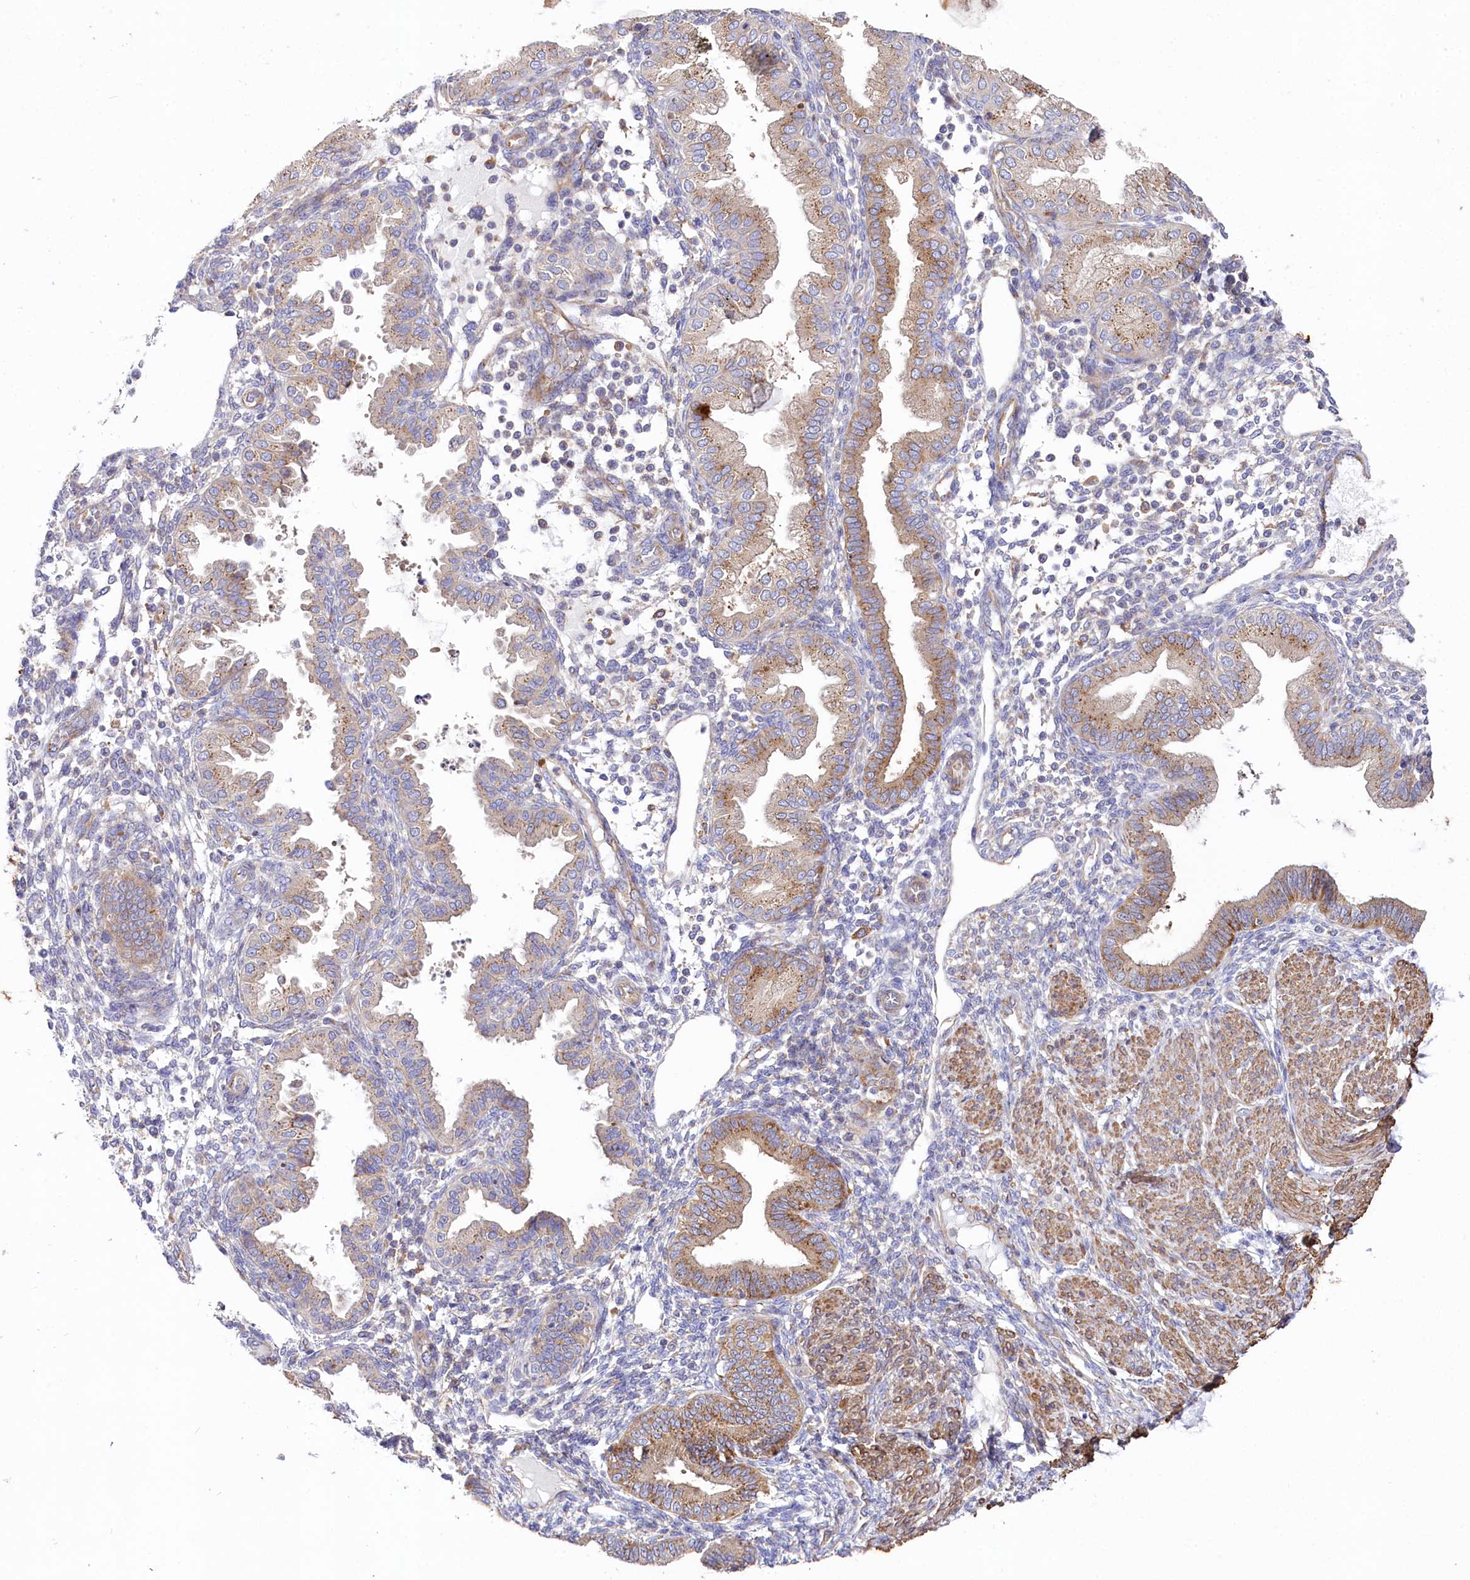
{"staining": {"intensity": "negative", "quantity": "none", "location": "none"}, "tissue": "endometrium", "cell_type": "Cells in endometrial stroma", "image_type": "normal", "snomed": [{"axis": "morphology", "description": "Normal tissue, NOS"}, {"axis": "topography", "description": "Endometrium"}], "caption": "IHC image of normal endometrium stained for a protein (brown), which shows no positivity in cells in endometrial stroma. (Brightfield microscopy of DAB (3,3'-diaminobenzidine) IHC at high magnification).", "gene": "STX6", "patient": {"sex": "female", "age": 53}}